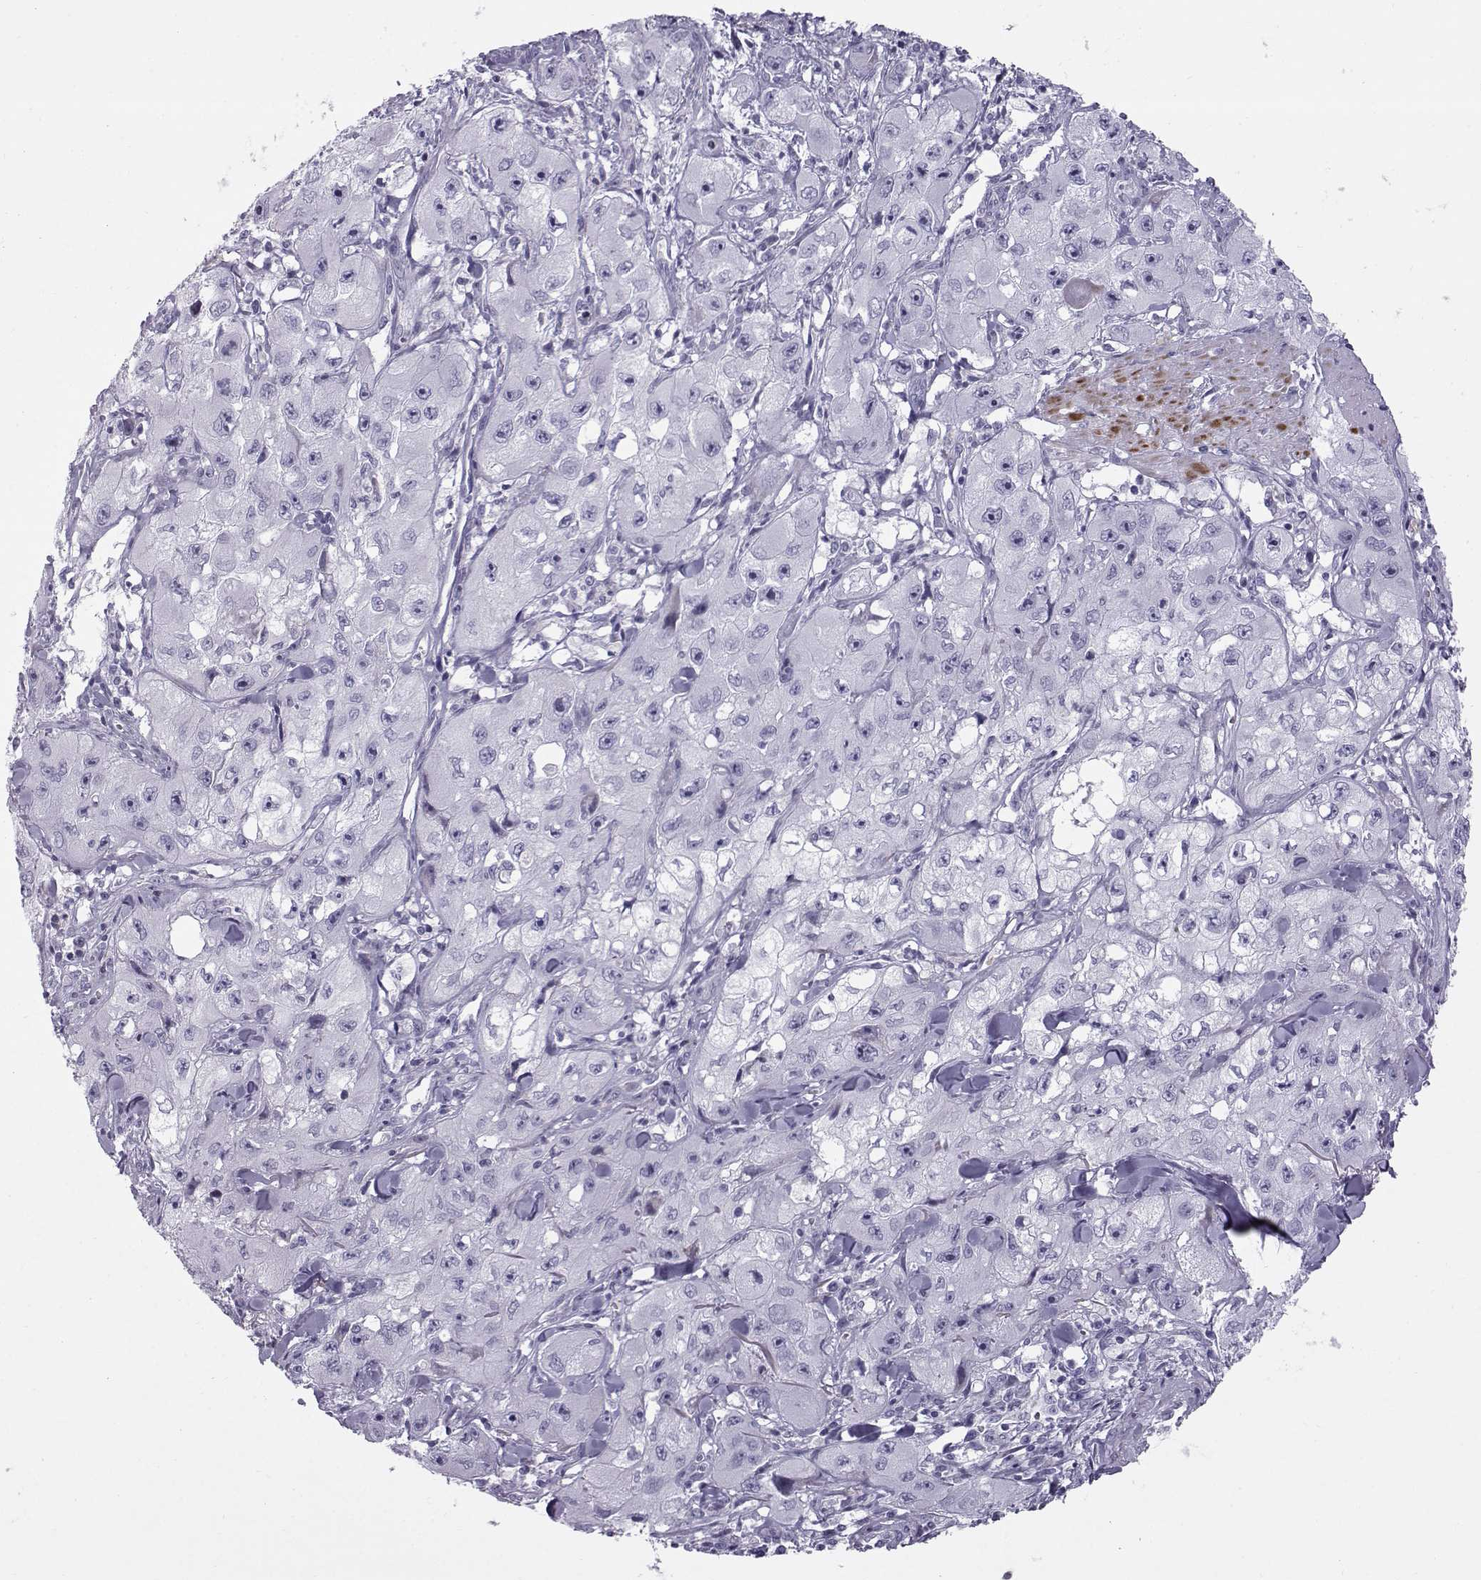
{"staining": {"intensity": "negative", "quantity": "none", "location": "none"}, "tissue": "skin cancer", "cell_type": "Tumor cells", "image_type": "cancer", "snomed": [{"axis": "morphology", "description": "Squamous cell carcinoma, NOS"}, {"axis": "topography", "description": "Skin"}, {"axis": "topography", "description": "Subcutis"}], "caption": "IHC of human squamous cell carcinoma (skin) displays no staining in tumor cells.", "gene": "DMRT3", "patient": {"sex": "male", "age": 73}}